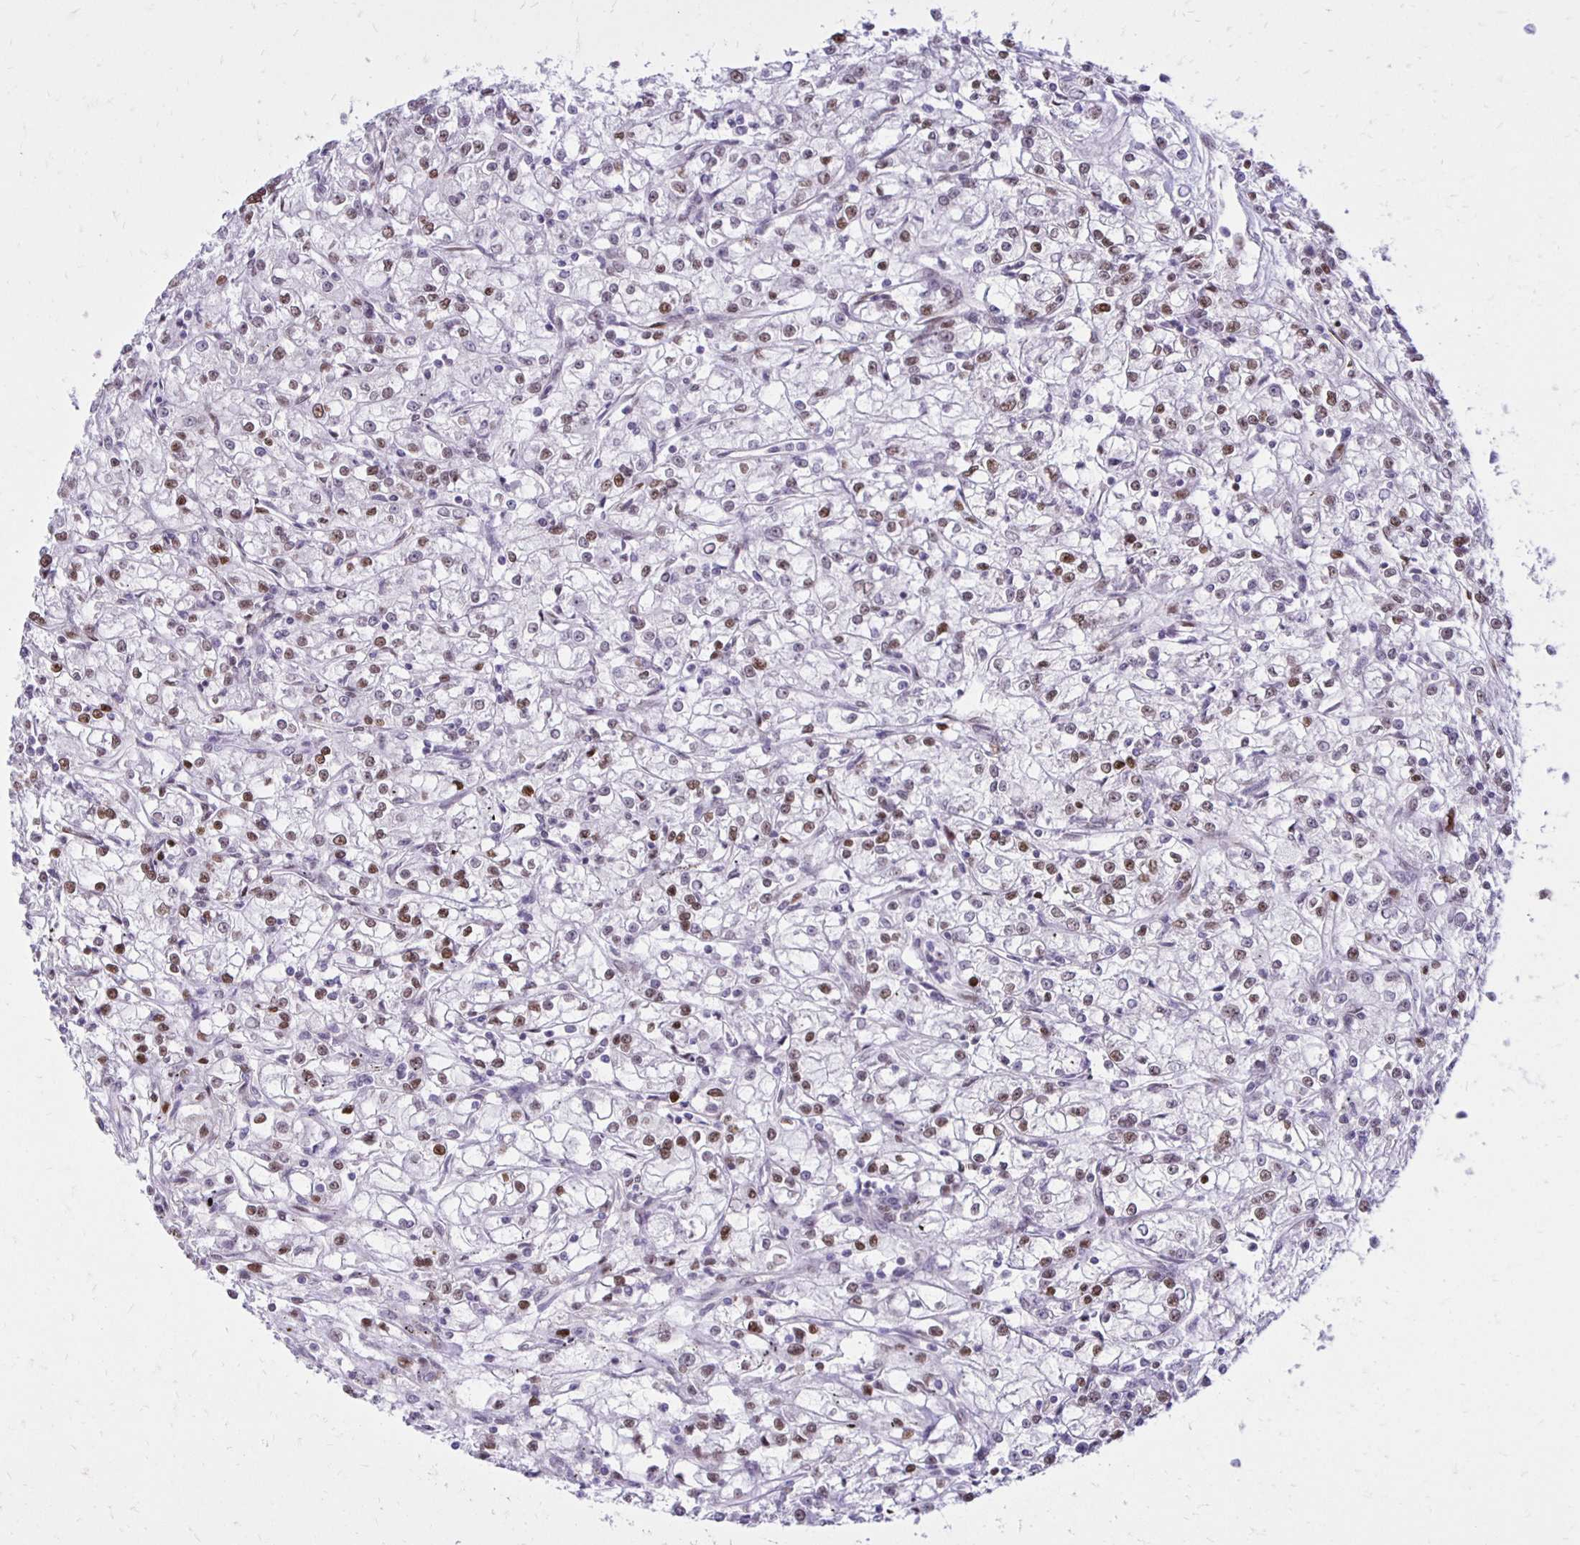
{"staining": {"intensity": "weak", "quantity": "25%-75%", "location": "nuclear"}, "tissue": "renal cancer", "cell_type": "Tumor cells", "image_type": "cancer", "snomed": [{"axis": "morphology", "description": "Adenocarcinoma, NOS"}, {"axis": "topography", "description": "Kidney"}], "caption": "Tumor cells reveal low levels of weak nuclear expression in about 25%-75% of cells in adenocarcinoma (renal). The staining was performed using DAB (3,3'-diaminobenzidine), with brown indicating positive protein expression. Nuclei are stained blue with hematoxylin.", "gene": "DDB2", "patient": {"sex": "female", "age": 59}}